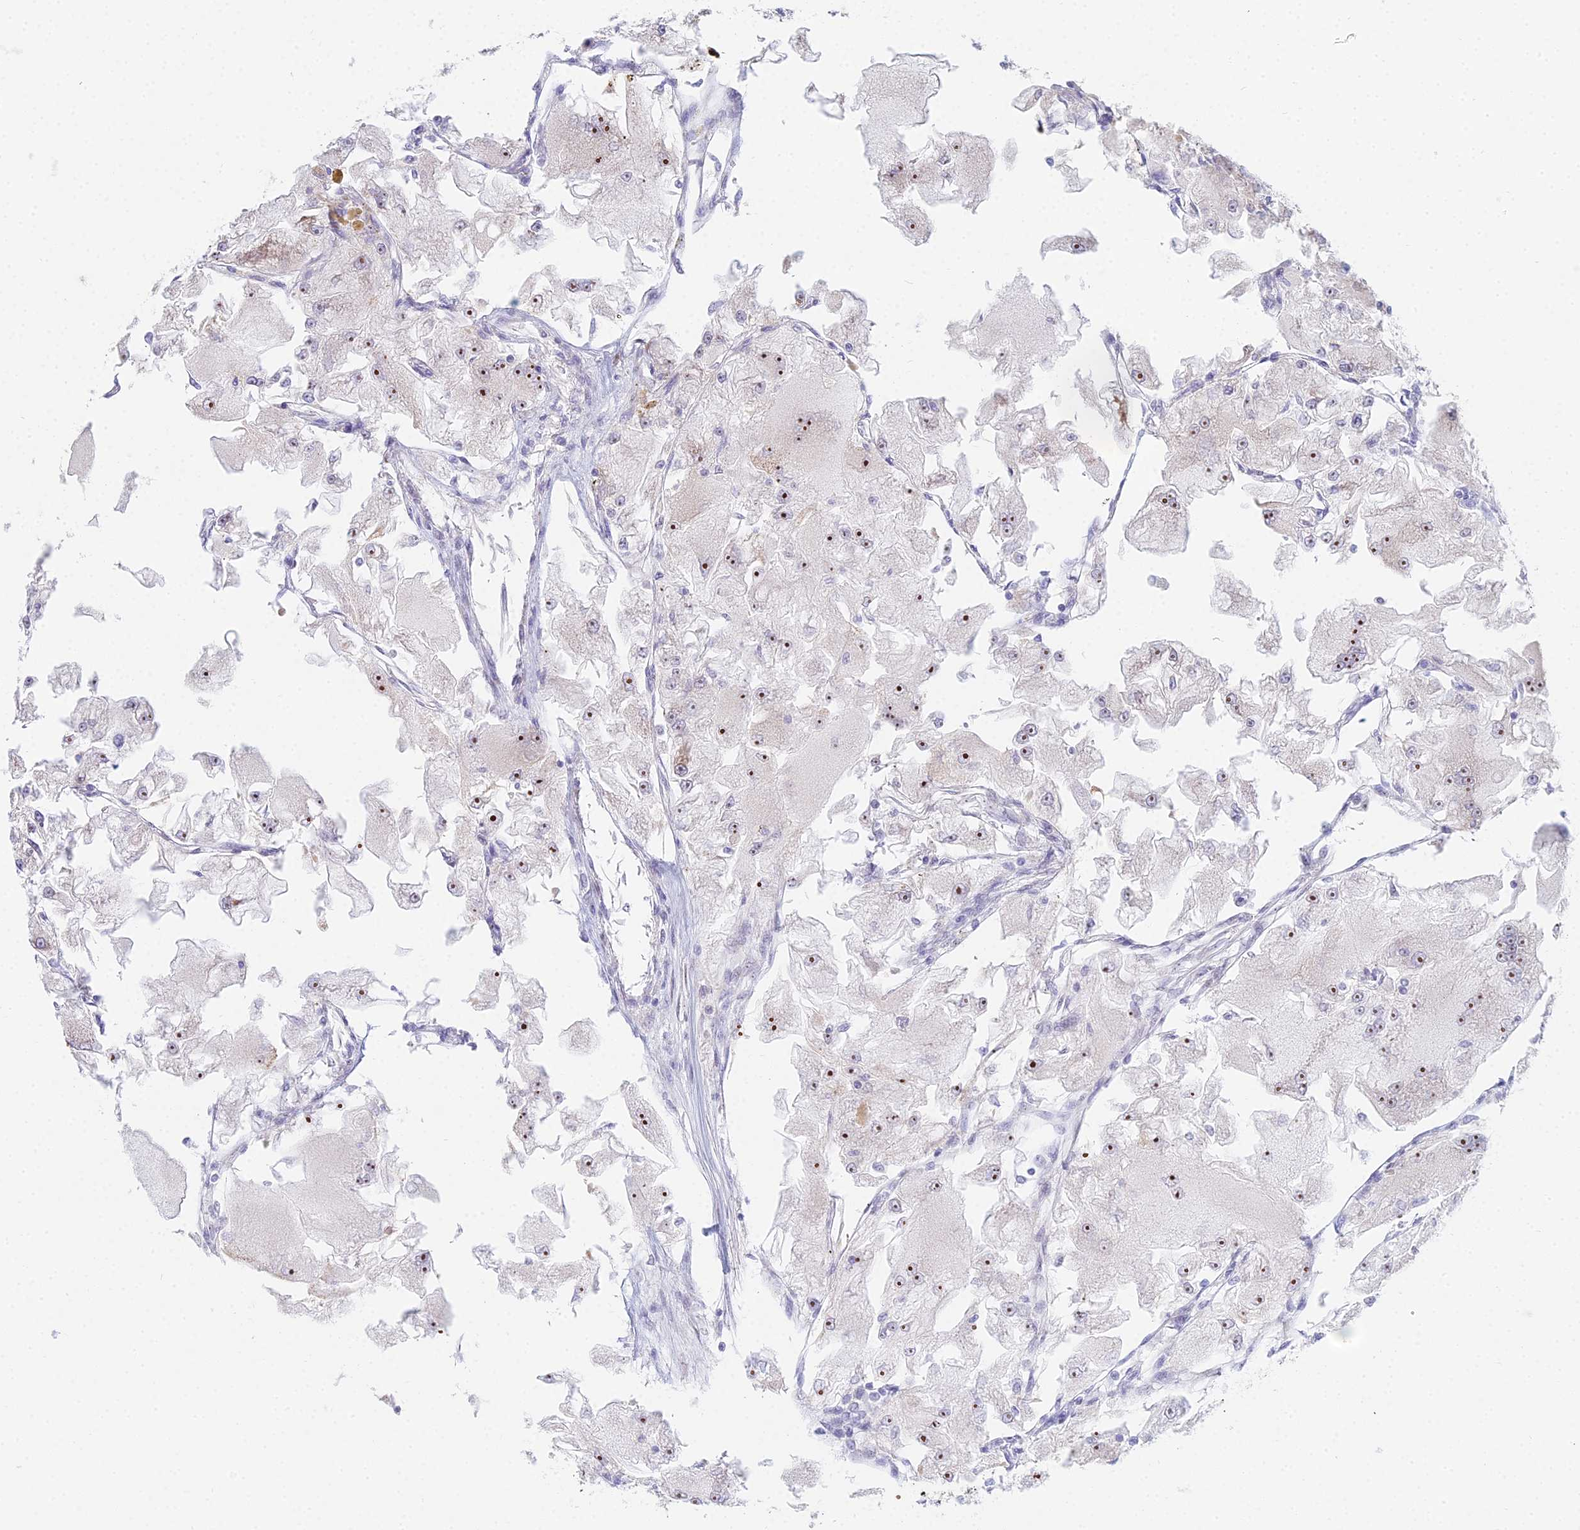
{"staining": {"intensity": "moderate", "quantity": ">75%", "location": "nuclear"}, "tissue": "renal cancer", "cell_type": "Tumor cells", "image_type": "cancer", "snomed": [{"axis": "morphology", "description": "Adenocarcinoma, NOS"}, {"axis": "topography", "description": "Kidney"}], "caption": "Protein staining of renal adenocarcinoma tissue reveals moderate nuclear expression in about >75% of tumor cells.", "gene": "PRR13", "patient": {"sex": "female", "age": 72}}